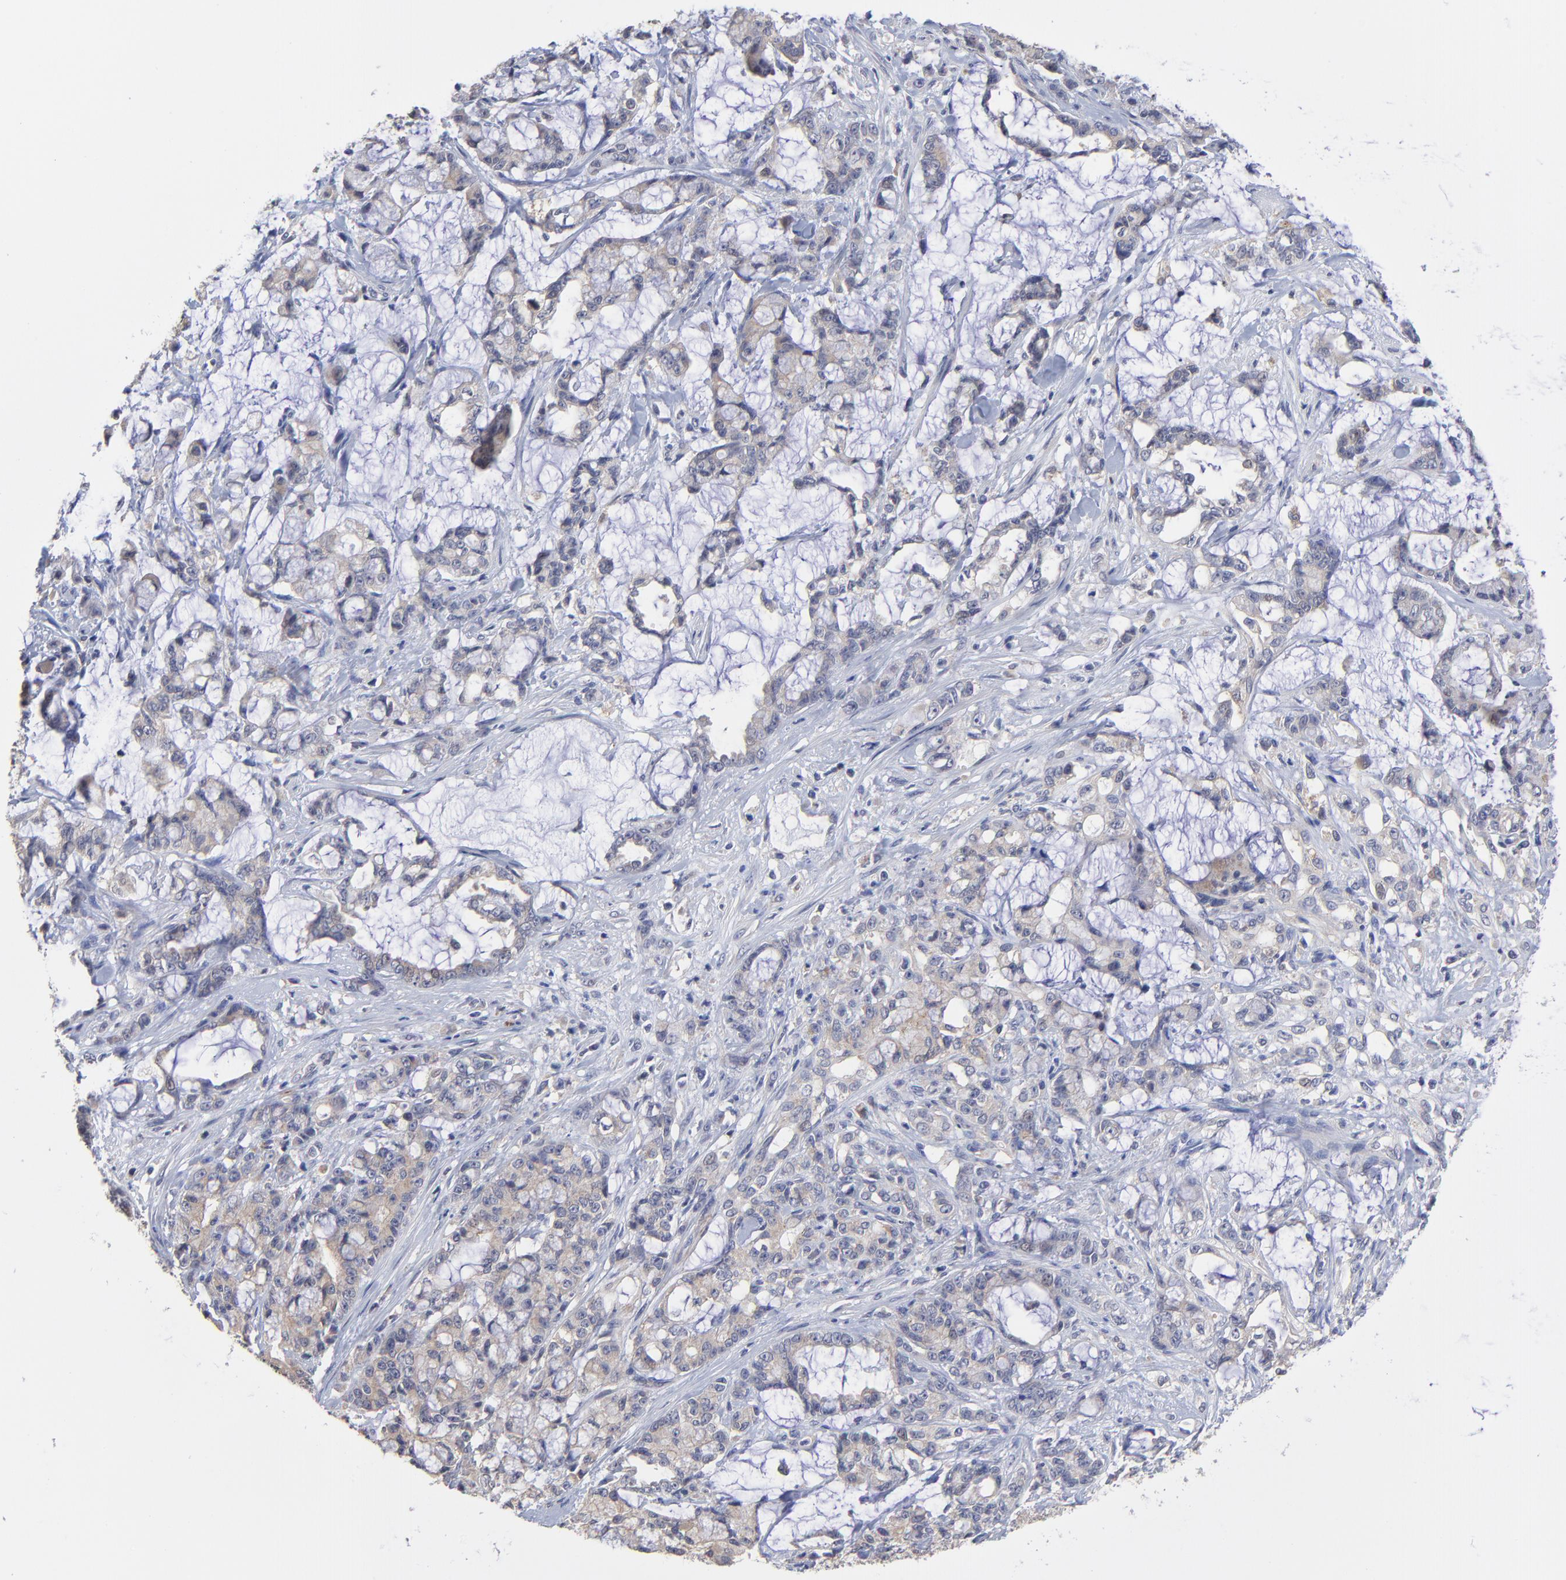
{"staining": {"intensity": "weak", "quantity": "<25%", "location": "cytoplasmic/membranous"}, "tissue": "pancreatic cancer", "cell_type": "Tumor cells", "image_type": "cancer", "snomed": [{"axis": "morphology", "description": "Adenocarcinoma, NOS"}, {"axis": "topography", "description": "Pancreas"}], "caption": "Immunohistochemistry (IHC) of adenocarcinoma (pancreatic) demonstrates no expression in tumor cells.", "gene": "PDE4B", "patient": {"sex": "female", "age": 73}}